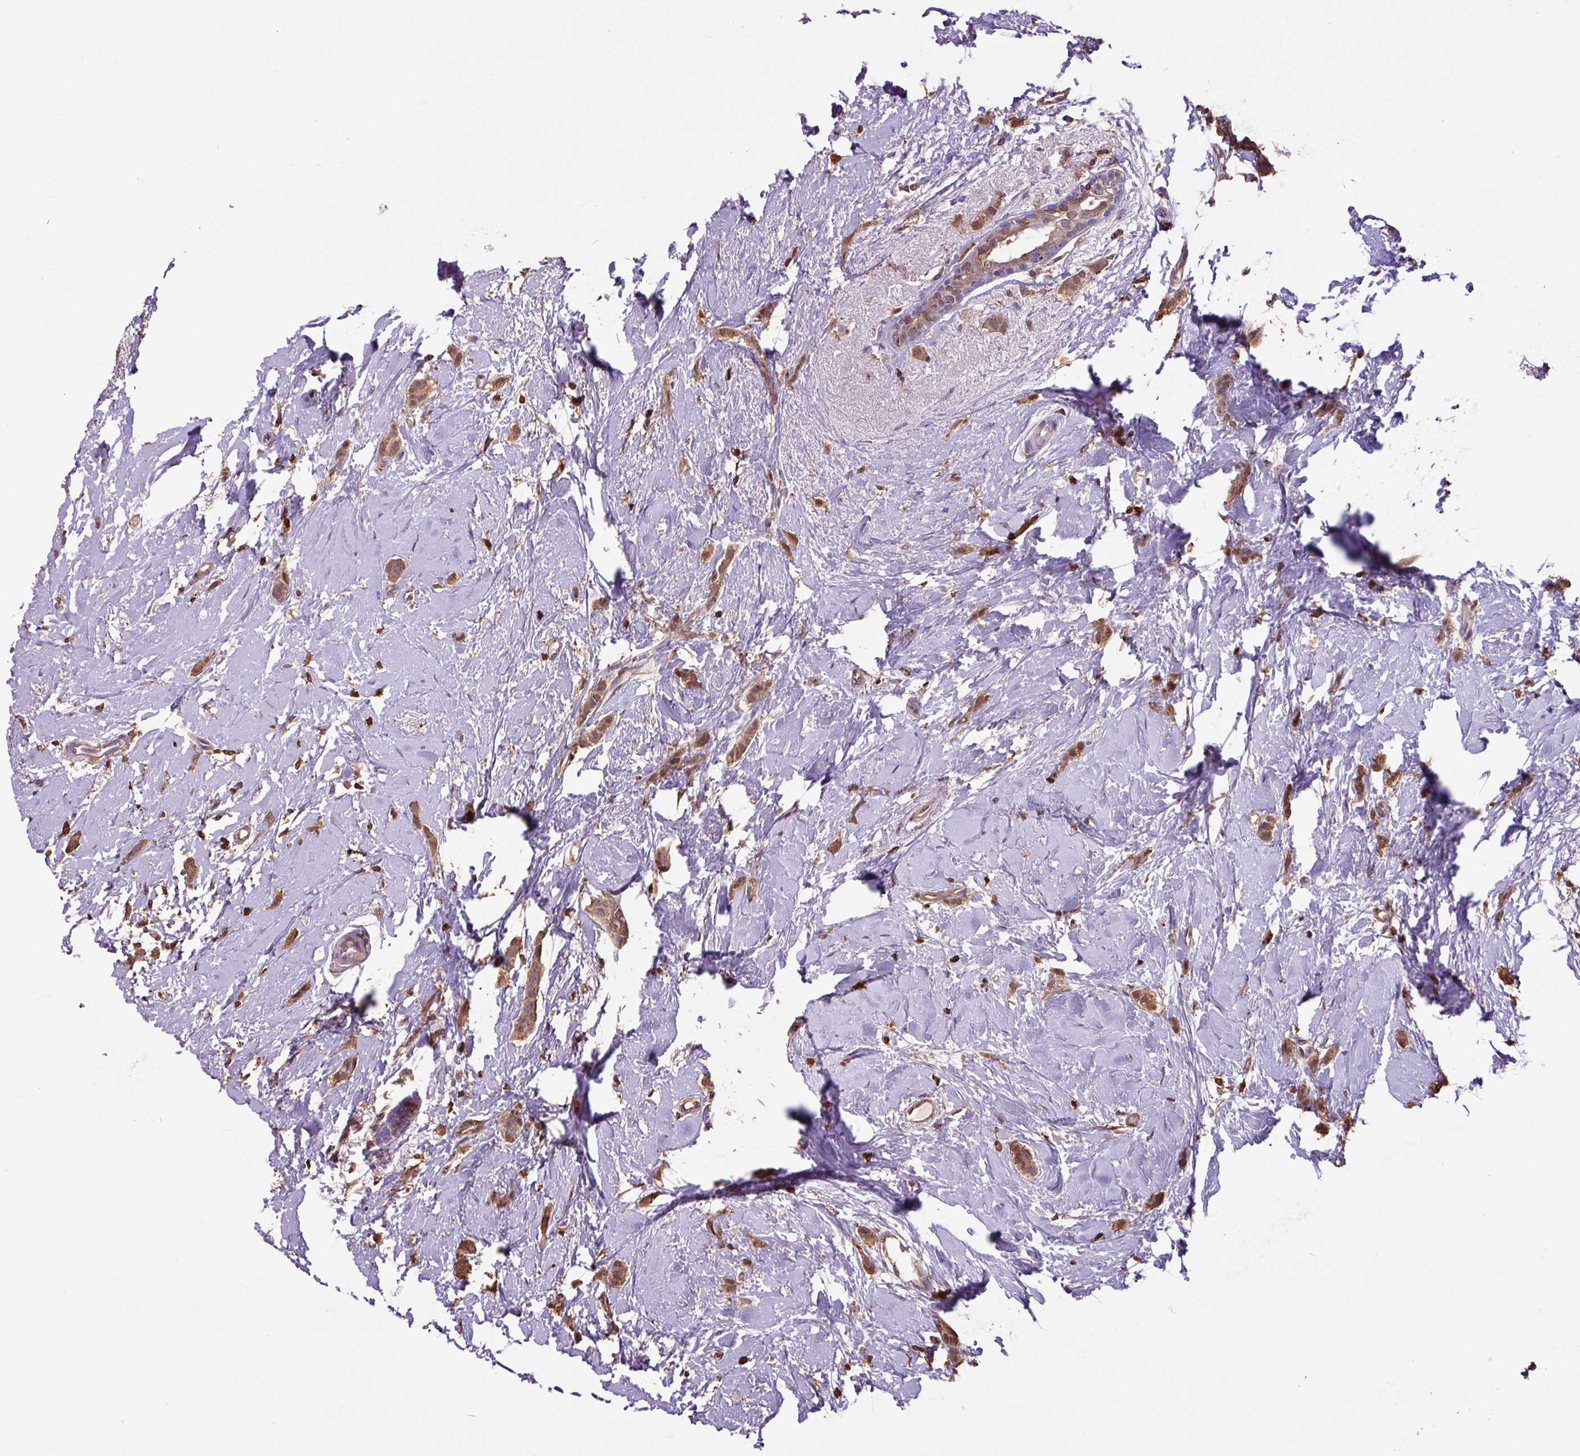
{"staining": {"intensity": "moderate", "quantity": ">75%", "location": "cytoplasmic/membranous,nuclear"}, "tissue": "breast cancer", "cell_type": "Tumor cells", "image_type": "cancer", "snomed": [{"axis": "morphology", "description": "Duct carcinoma"}, {"axis": "topography", "description": "Breast"}], "caption": "The micrograph shows a brown stain indicating the presence of a protein in the cytoplasmic/membranous and nuclear of tumor cells in breast intraductal carcinoma.", "gene": "ARHGDIB", "patient": {"sex": "female", "age": 72}}